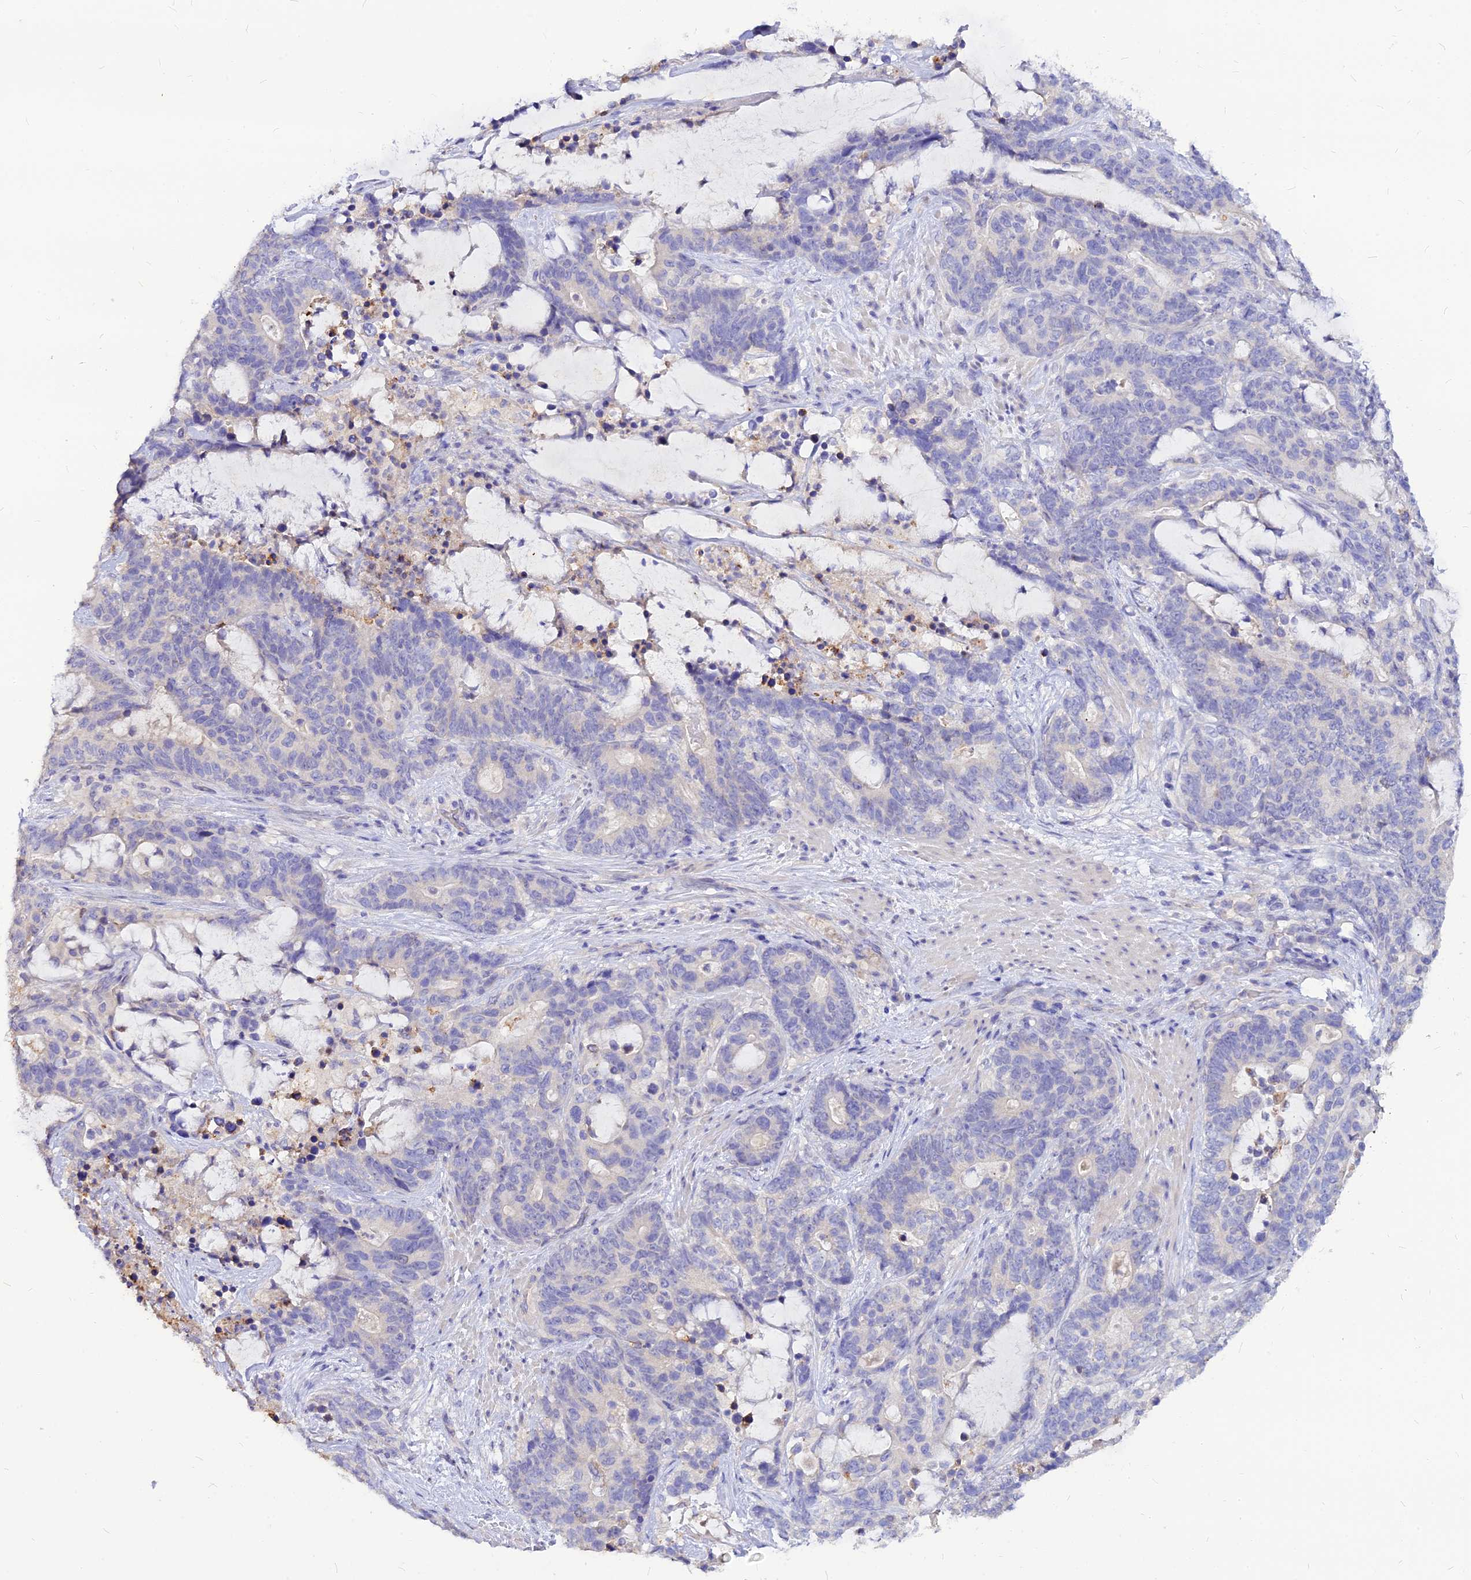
{"staining": {"intensity": "negative", "quantity": "none", "location": "none"}, "tissue": "stomach cancer", "cell_type": "Tumor cells", "image_type": "cancer", "snomed": [{"axis": "morphology", "description": "Adenocarcinoma, NOS"}, {"axis": "topography", "description": "Stomach"}], "caption": "An image of human adenocarcinoma (stomach) is negative for staining in tumor cells.", "gene": "CZIB", "patient": {"sex": "female", "age": 76}}